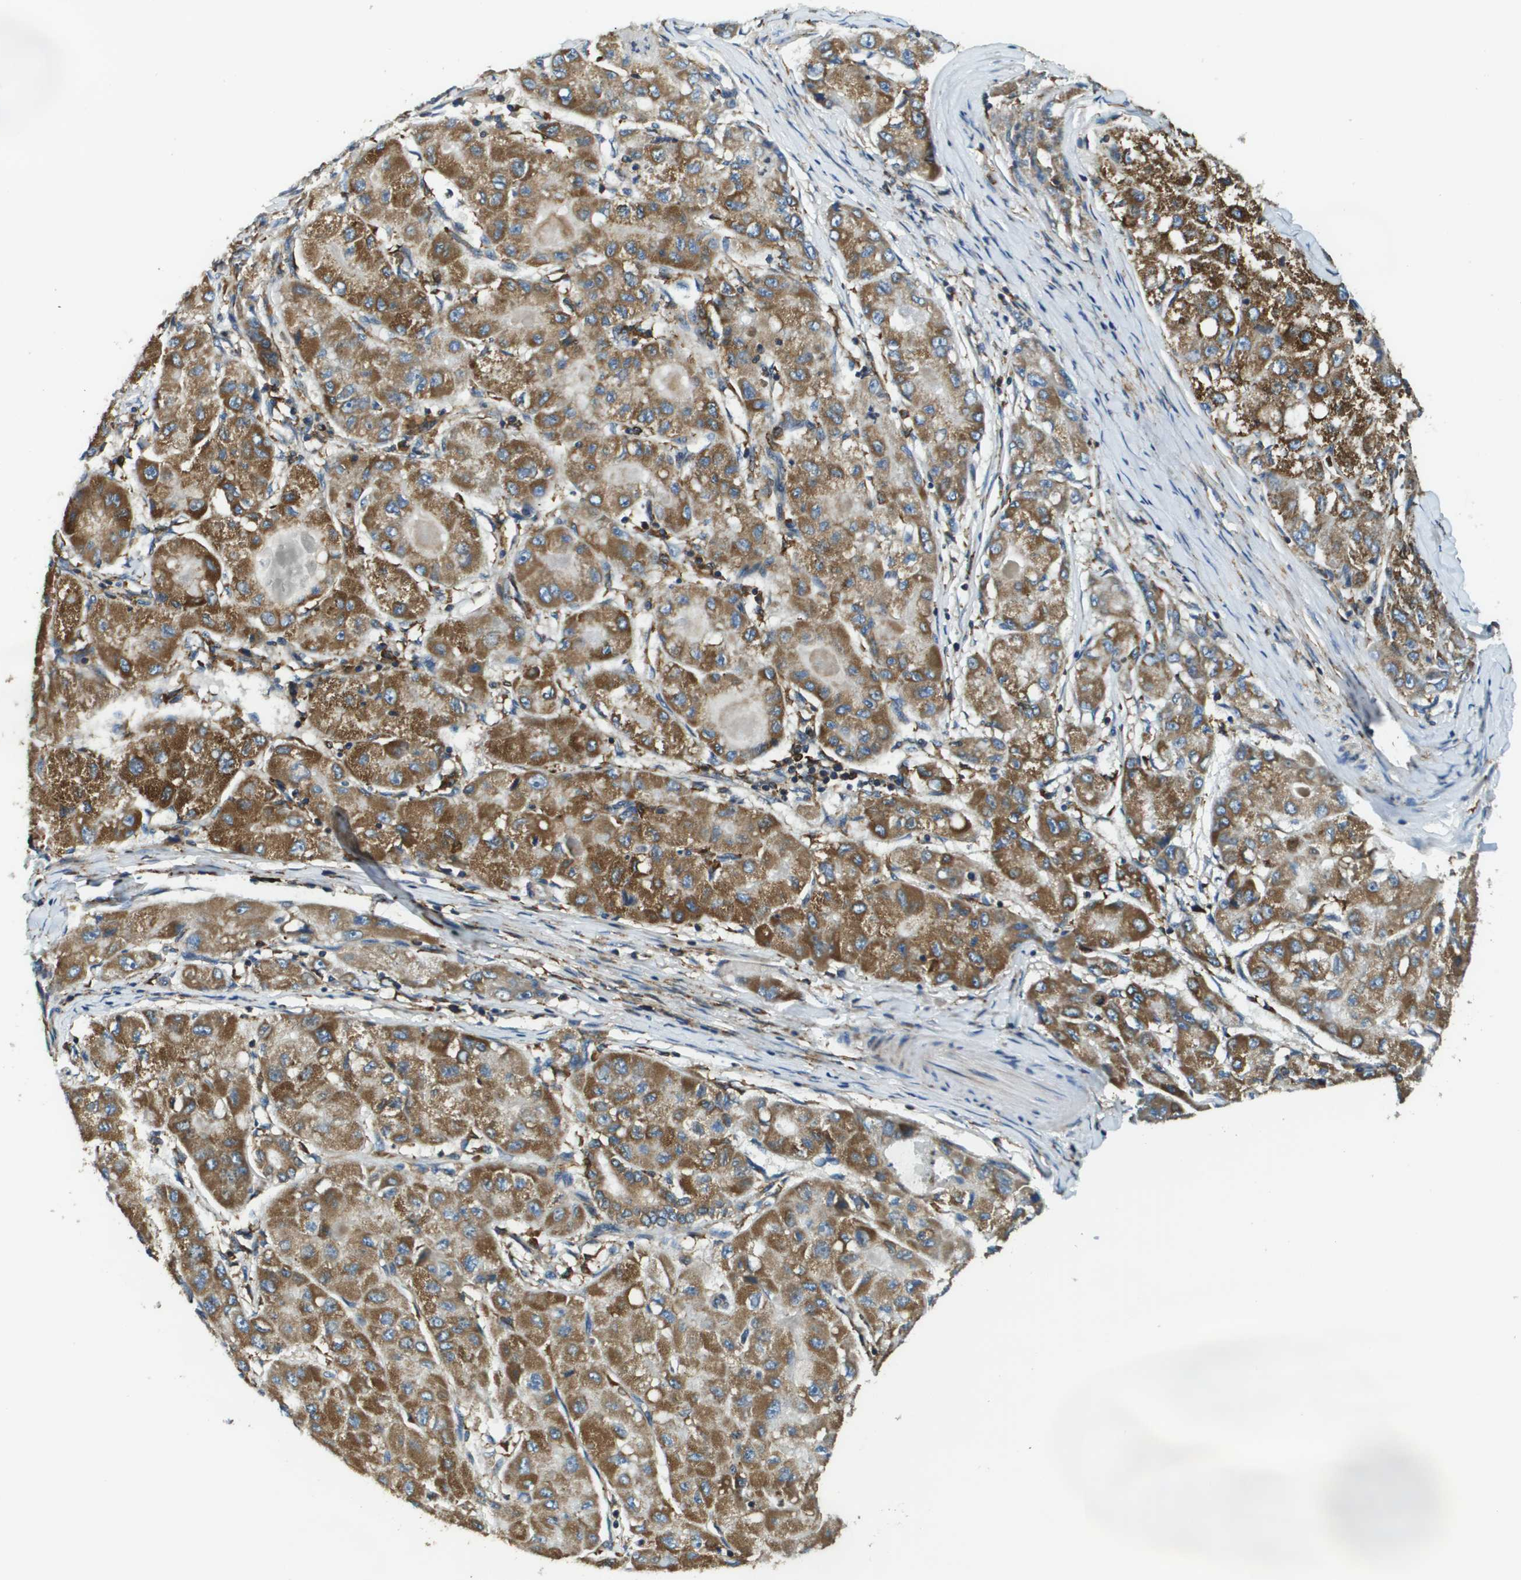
{"staining": {"intensity": "strong", "quantity": ">75%", "location": "cytoplasmic/membranous"}, "tissue": "liver cancer", "cell_type": "Tumor cells", "image_type": "cancer", "snomed": [{"axis": "morphology", "description": "Carcinoma, Hepatocellular, NOS"}, {"axis": "topography", "description": "Liver"}], "caption": "Strong cytoplasmic/membranous positivity is present in approximately >75% of tumor cells in hepatocellular carcinoma (liver). Ihc stains the protein of interest in brown and the nuclei are stained blue.", "gene": "CNPY3", "patient": {"sex": "male", "age": 80}}